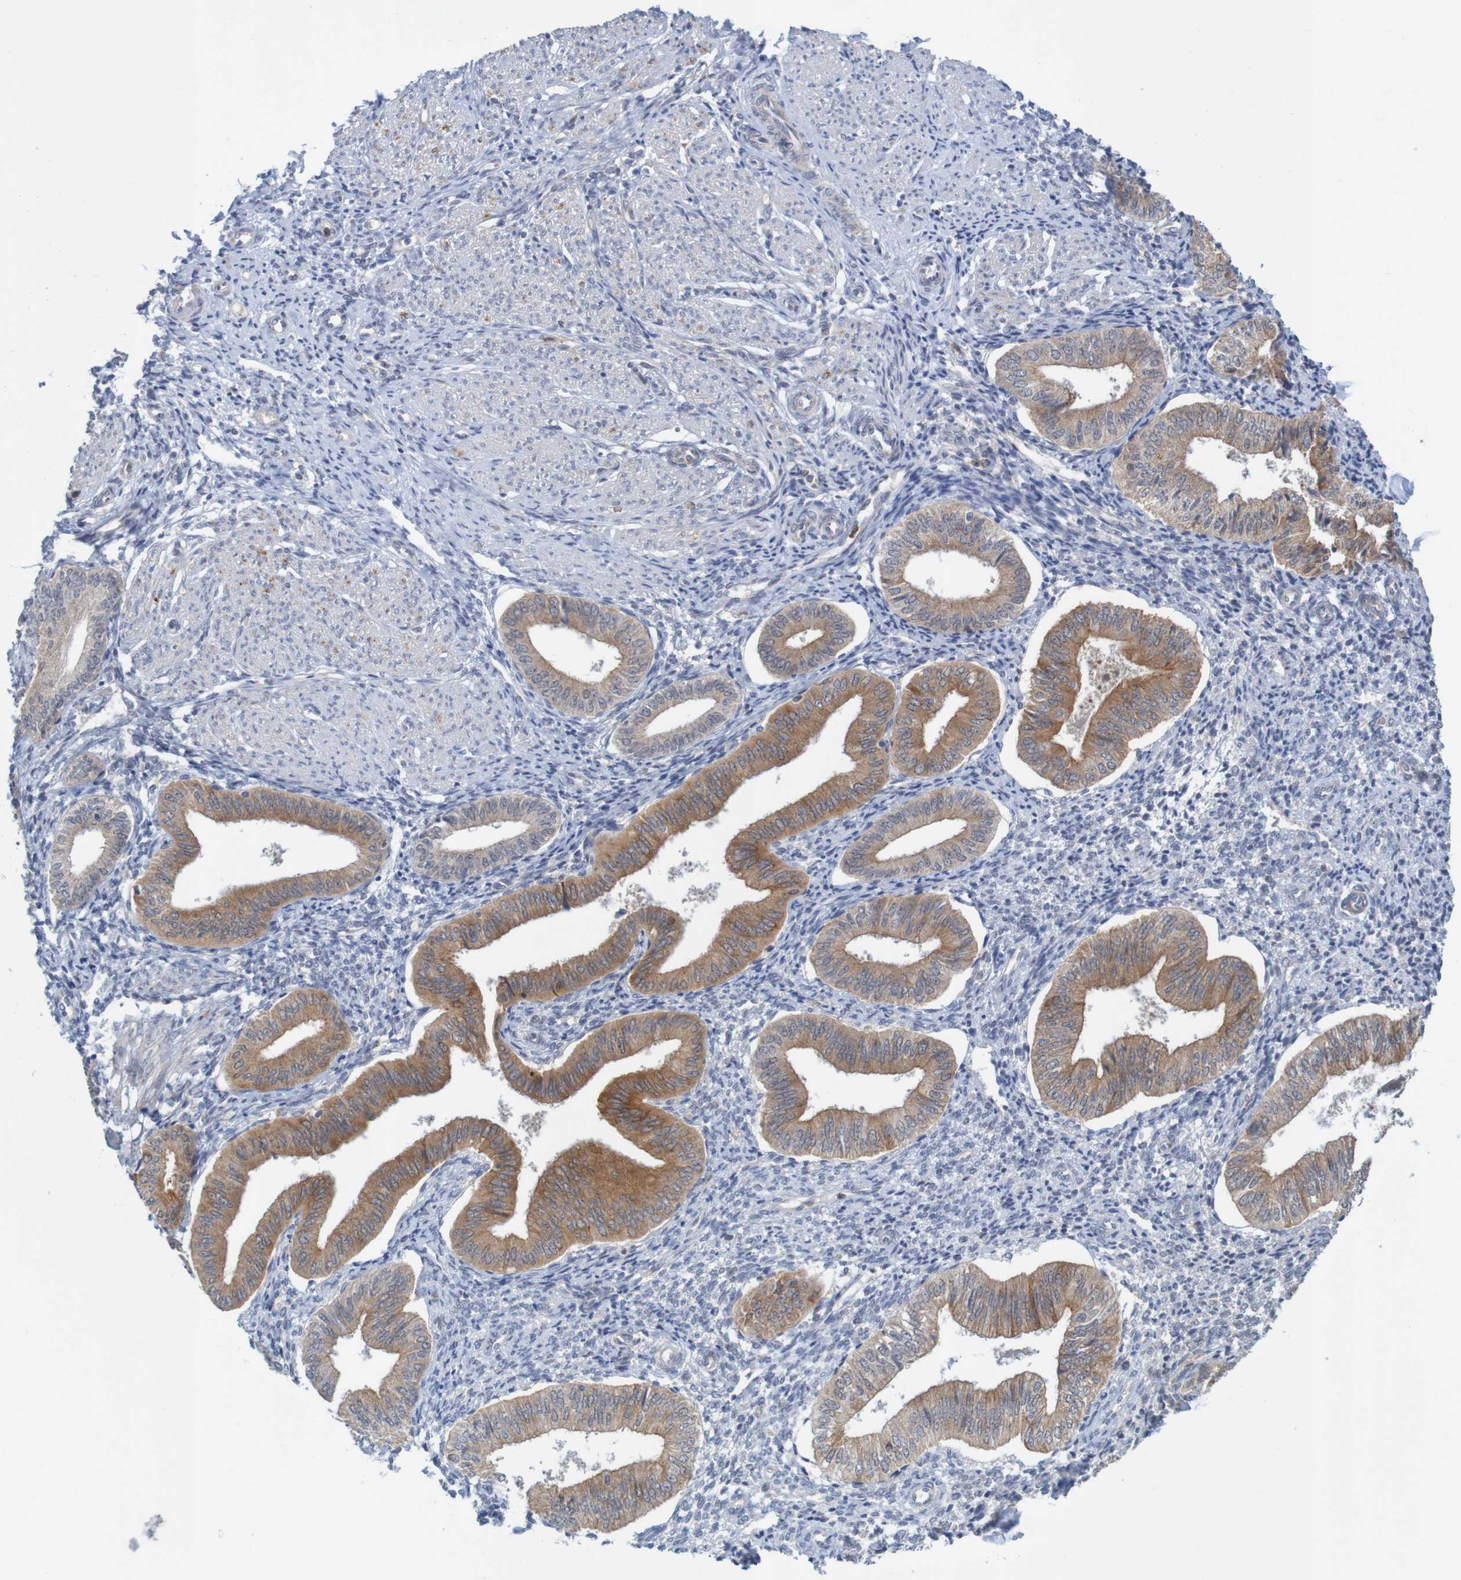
{"staining": {"intensity": "negative", "quantity": "none", "location": "none"}, "tissue": "endometrium", "cell_type": "Cells in endometrial stroma", "image_type": "normal", "snomed": [{"axis": "morphology", "description": "Normal tissue, NOS"}, {"axis": "topography", "description": "Endometrium"}], "caption": "High power microscopy histopathology image of an immunohistochemistry (IHC) photomicrograph of benign endometrium, revealing no significant positivity in cells in endometrial stroma.", "gene": "NAV2", "patient": {"sex": "female", "age": 50}}